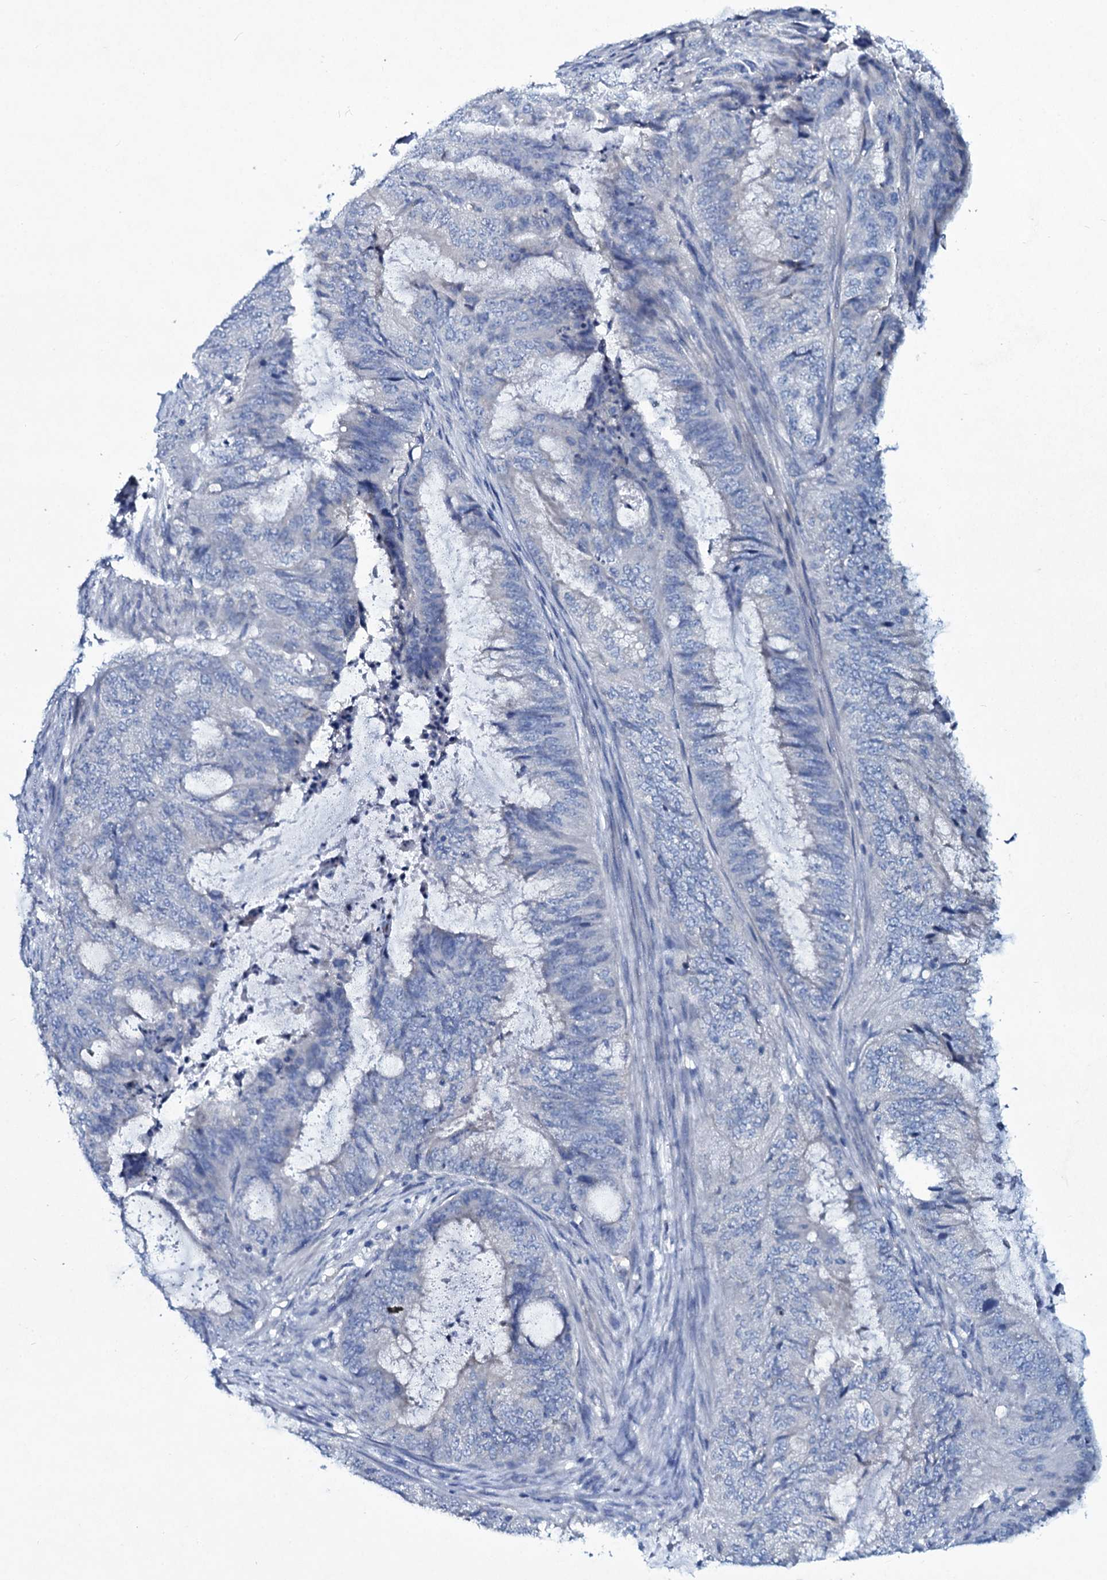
{"staining": {"intensity": "negative", "quantity": "none", "location": "none"}, "tissue": "endometrial cancer", "cell_type": "Tumor cells", "image_type": "cancer", "snomed": [{"axis": "morphology", "description": "Adenocarcinoma, NOS"}, {"axis": "topography", "description": "Endometrium"}], "caption": "The image exhibits no significant positivity in tumor cells of endometrial cancer (adenocarcinoma).", "gene": "TPGS2", "patient": {"sex": "female", "age": 51}}